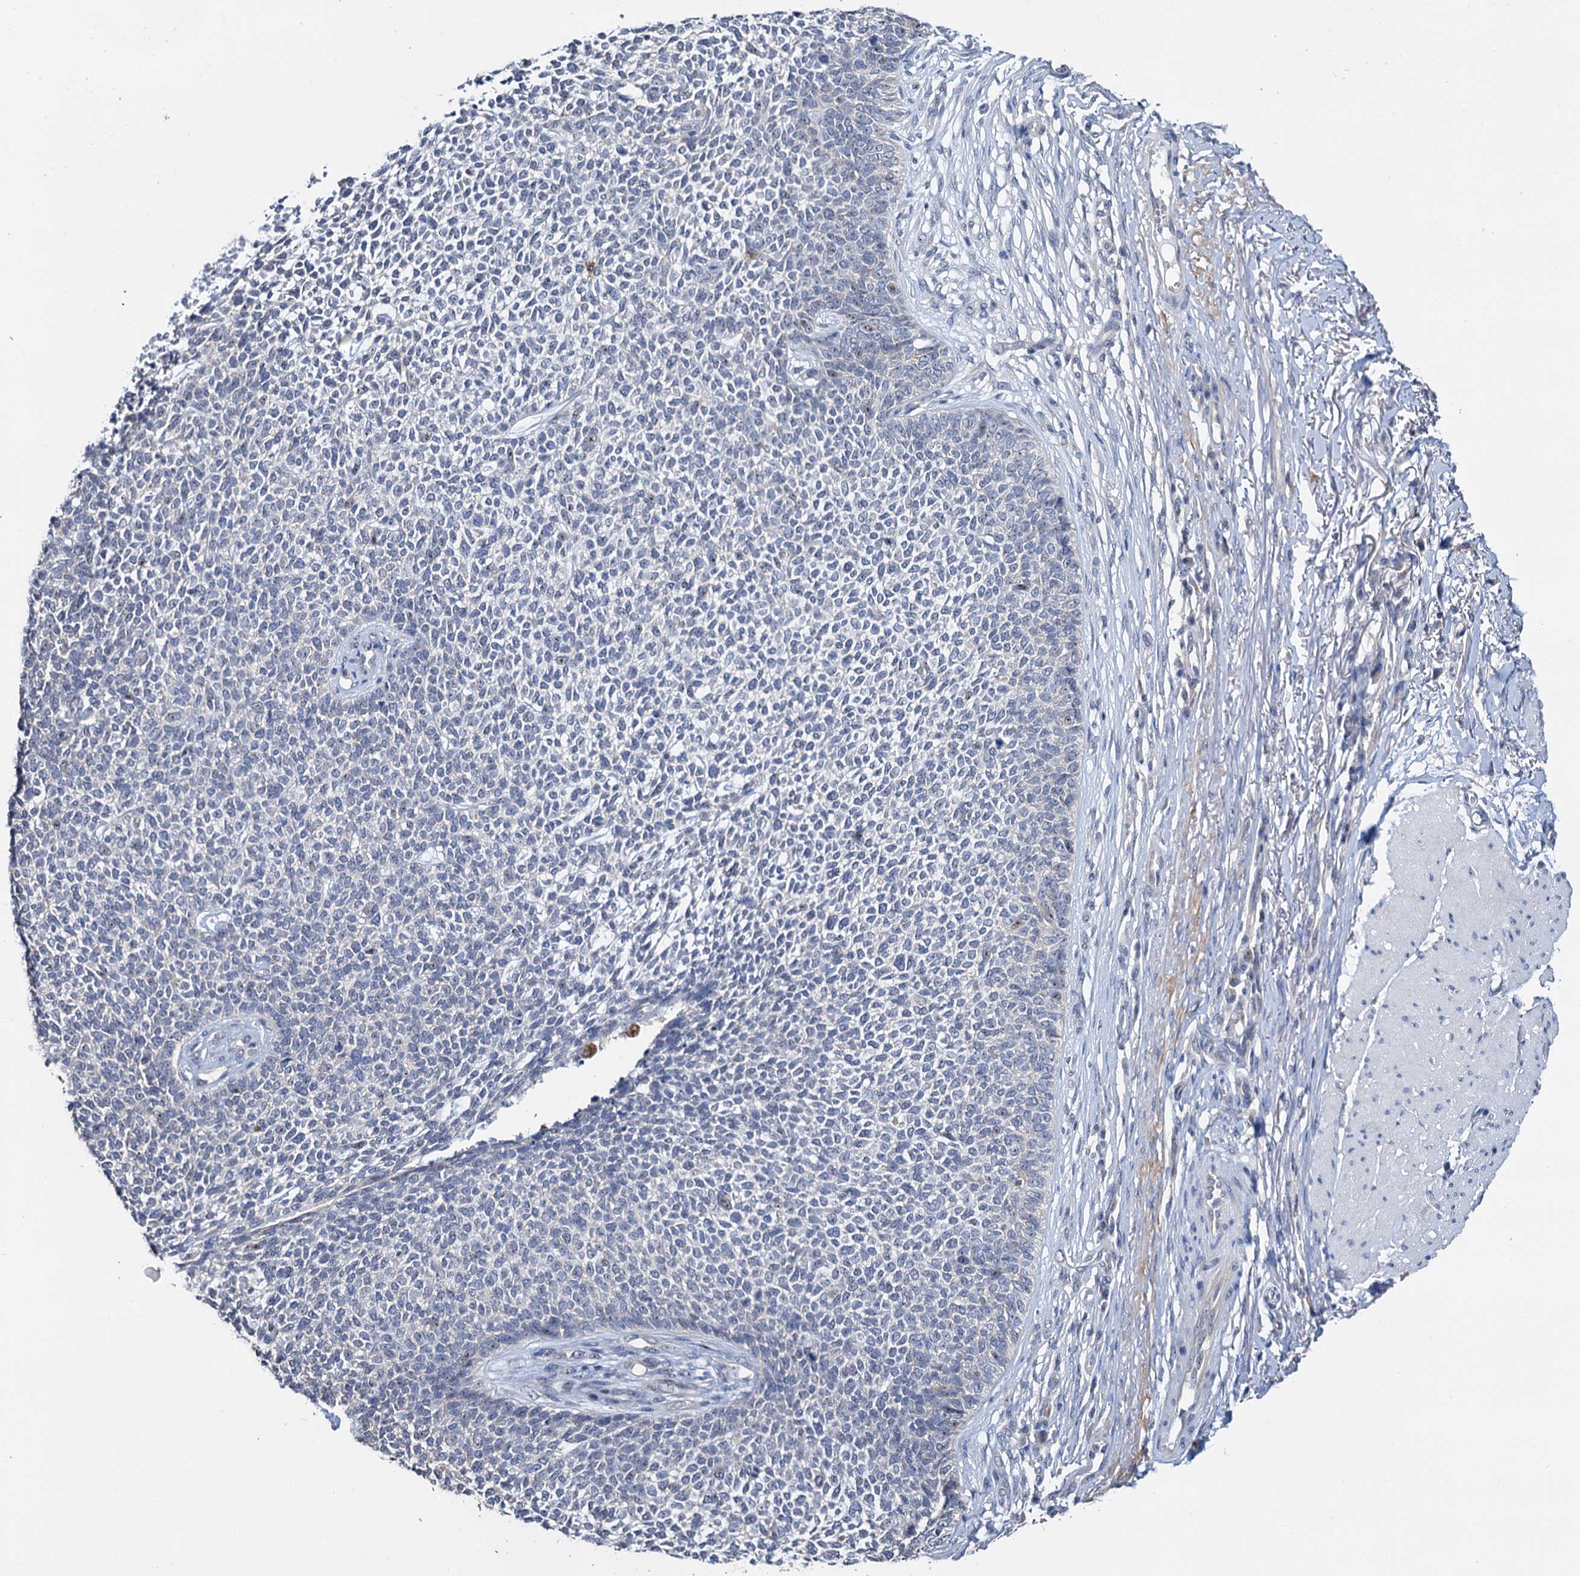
{"staining": {"intensity": "negative", "quantity": "none", "location": "none"}, "tissue": "skin cancer", "cell_type": "Tumor cells", "image_type": "cancer", "snomed": [{"axis": "morphology", "description": "Basal cell carcinoma"}, {"axis": "topography", "description": "Skin"}], "caption": "An immunohistochemistry photomicrograph of basal cell carcinoma (skin) is shown. There is no staining in tumor cells of basal cell carcinoma (skin).", "gene": "C2CD3", "patient": {"sex": "female", "age": 84}}